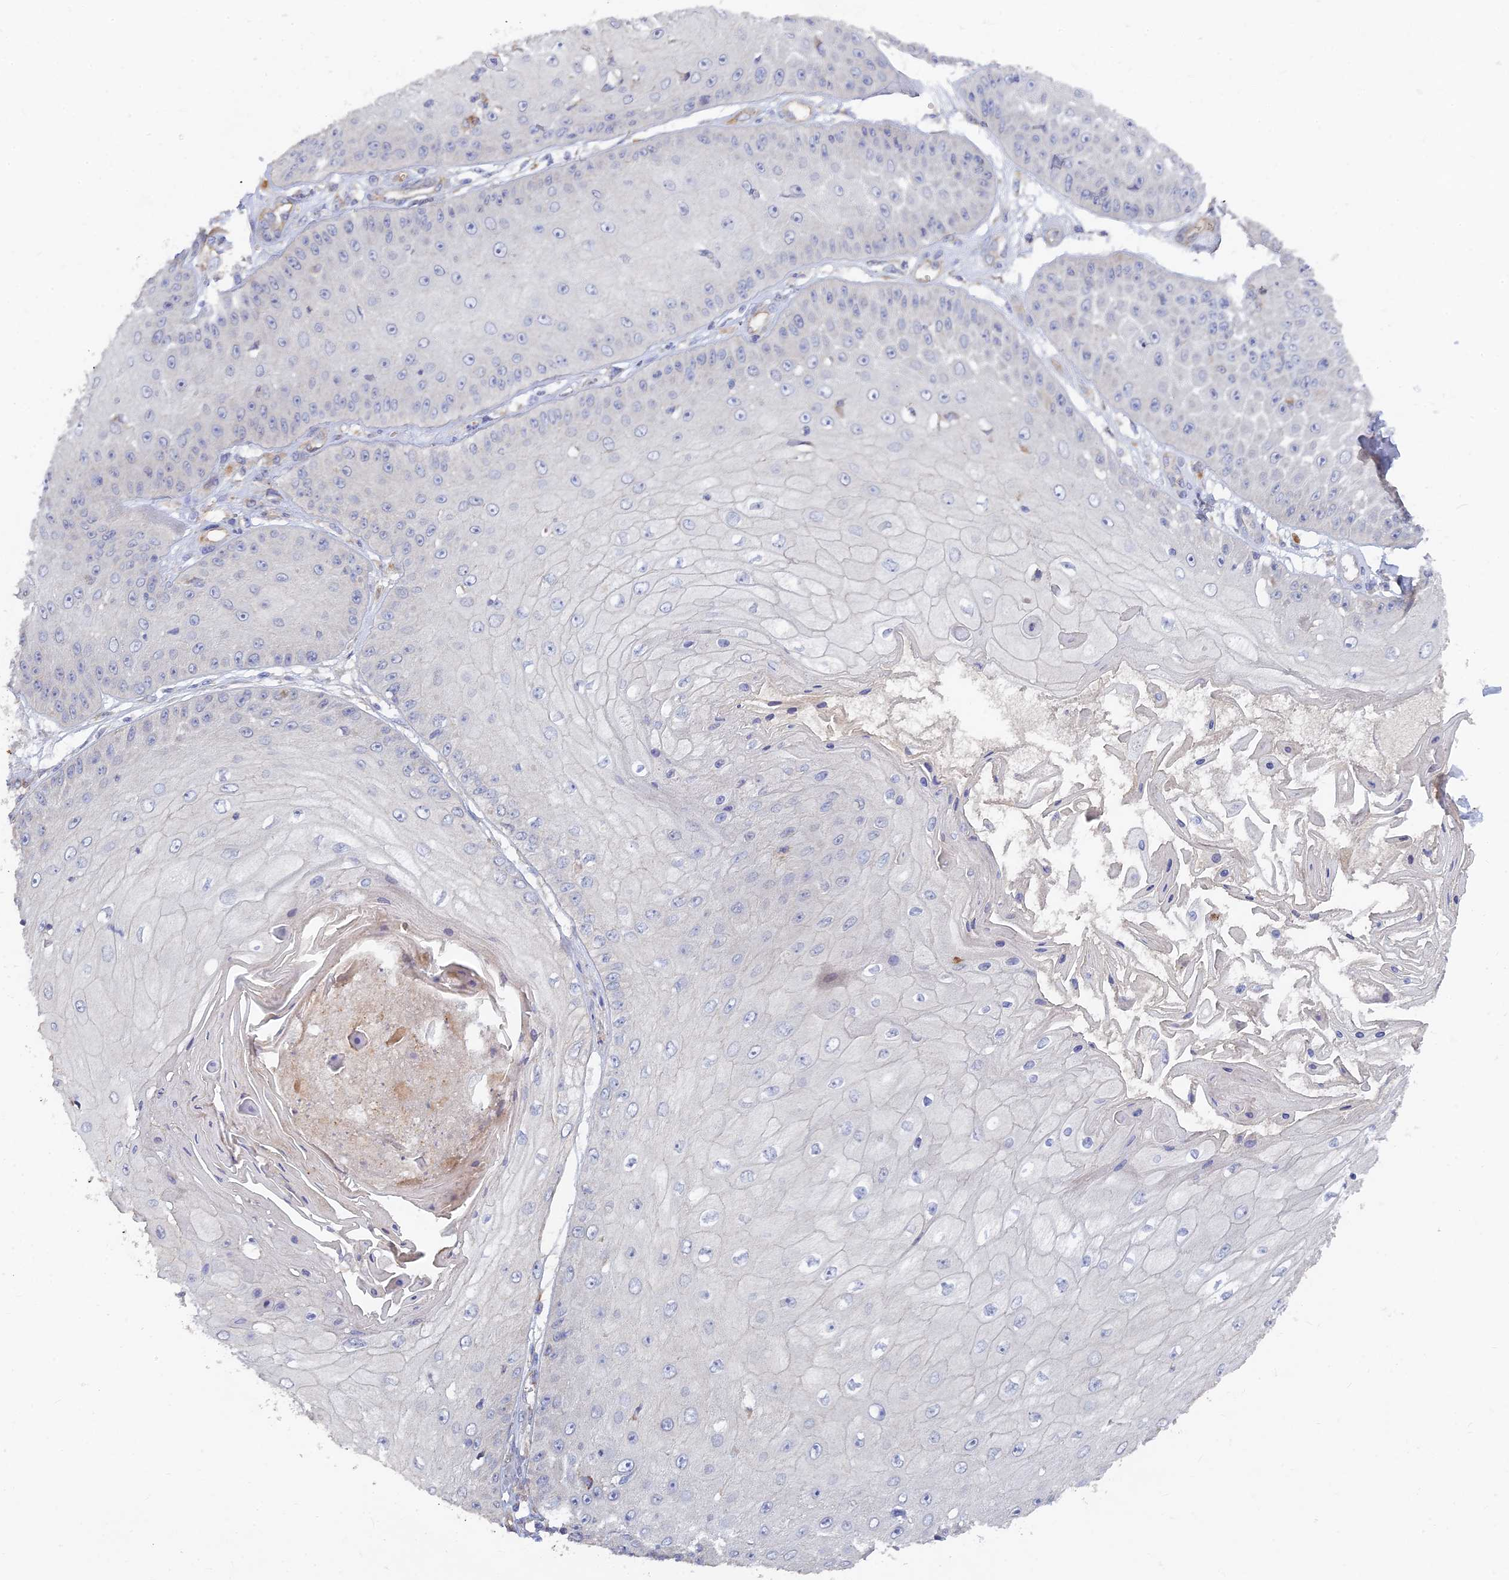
{"staining": {"intensity": "negative", "quantity": "none", "location": "none"}, "tissue": "skin cancer", "cell_type": "Tumor cells", "image_type": "cancer", "snomed": [{"axis": "morphology", "description": "Squamous cell carcinoma, NOS"}, {"axis": "topography", "description": "Skin"}], "caption": "Human skin cancer (squamous cell carcinoma) stained for a protein using IHC reveals no positivity in tumor cells.", "gene": "ARRDC1", "patient": {"sex": "male", "age": 70}}